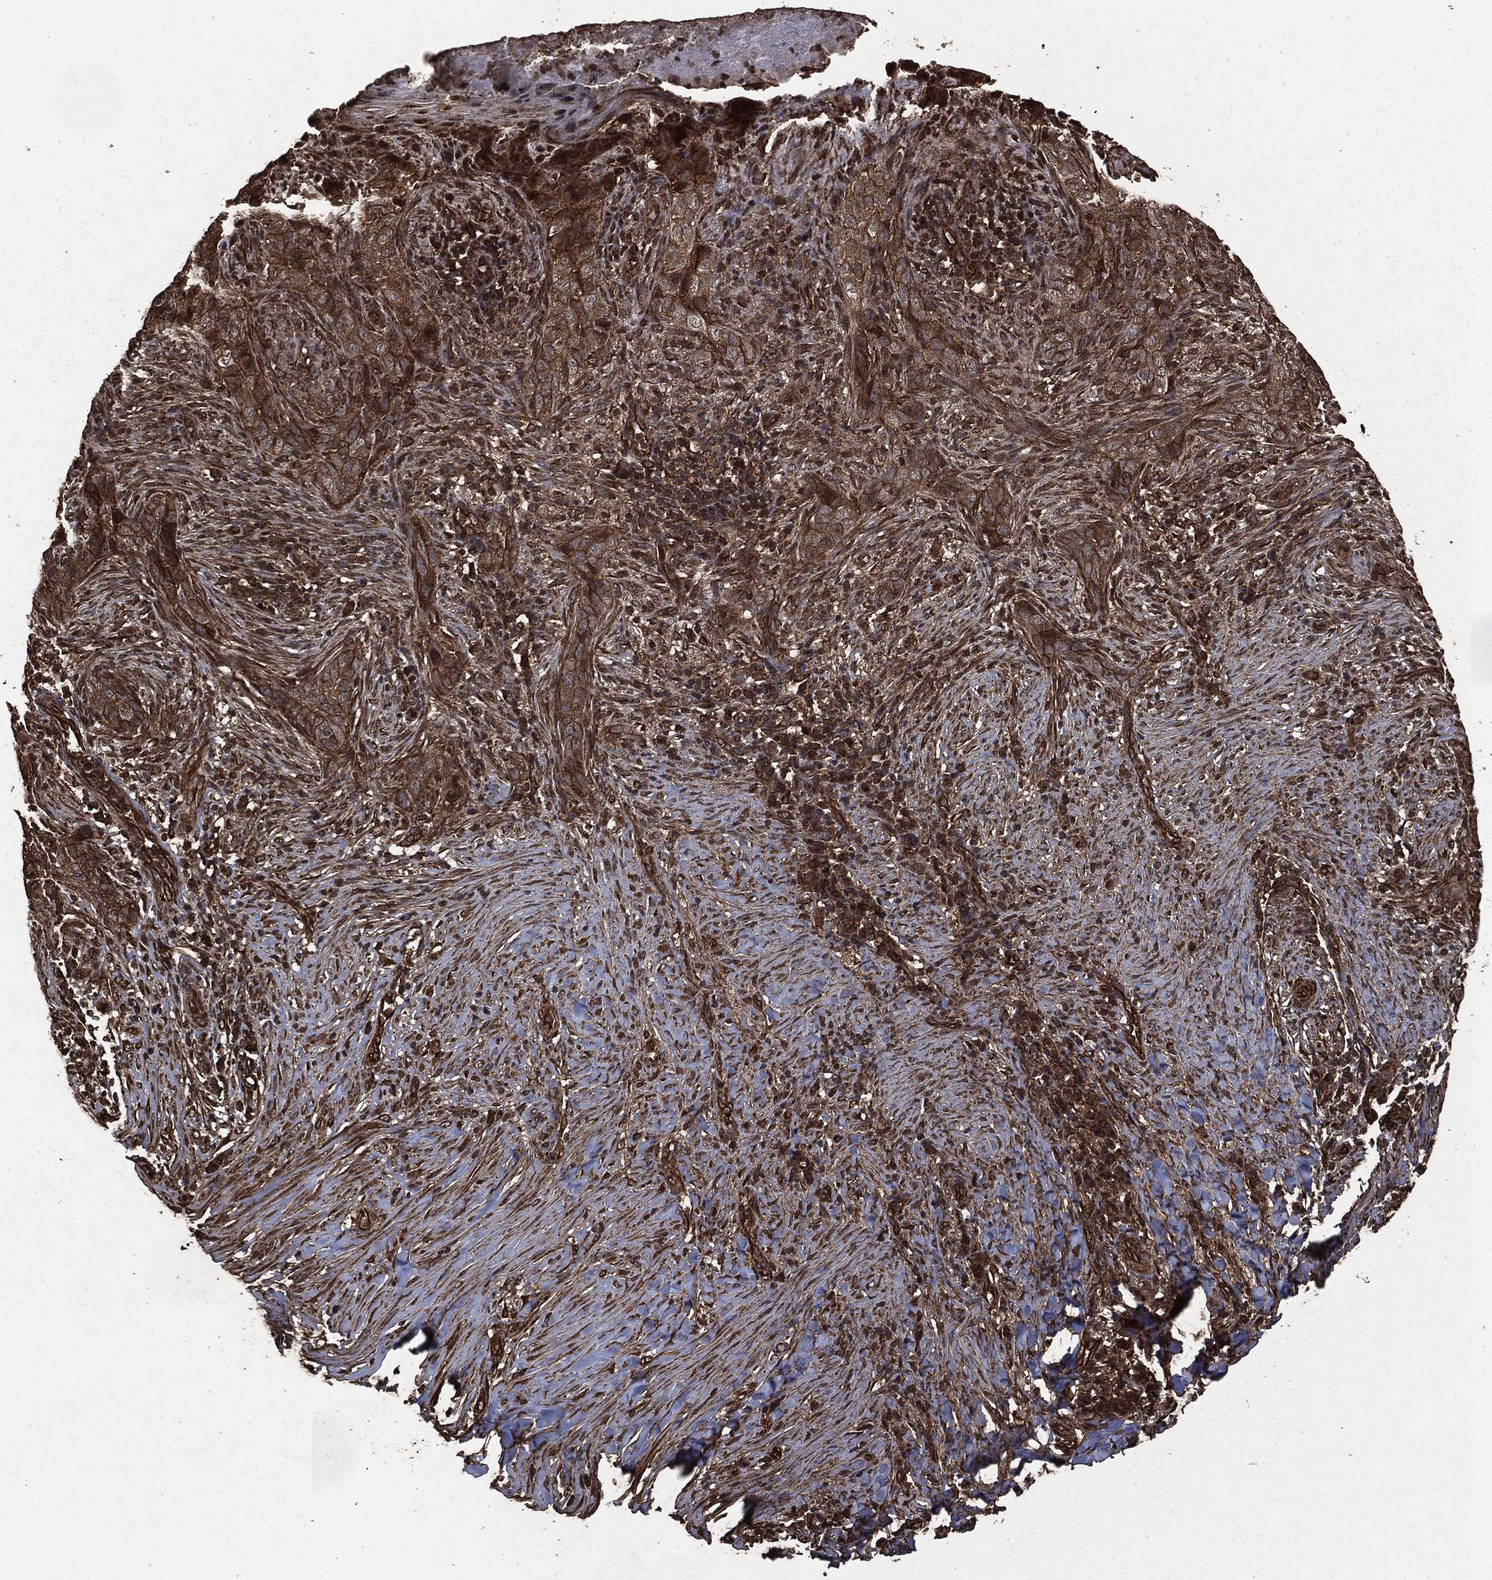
{"staining": {"intensity": "strong", "quantity": "25%-75%", "location": "cytoplasmic/membranous"}, "tissue": "skin cancer", "cell_type": "Tumor cells", "image_type": "cancer", "snomed": [{"axis": "morphology", "description": "Squamous cell carcinoma, NOS"}, {"axis": "topography", "description": "Skin"}], "caption": "This is a histology image of immunohistochemistry (IHC) staining of skin squamous cell carcinoma, which shows strong expression in the cytoplasmic/membranous of tumor cells.", "gene": "HRAS", "patient": {"sex": "male", "age": 88}}